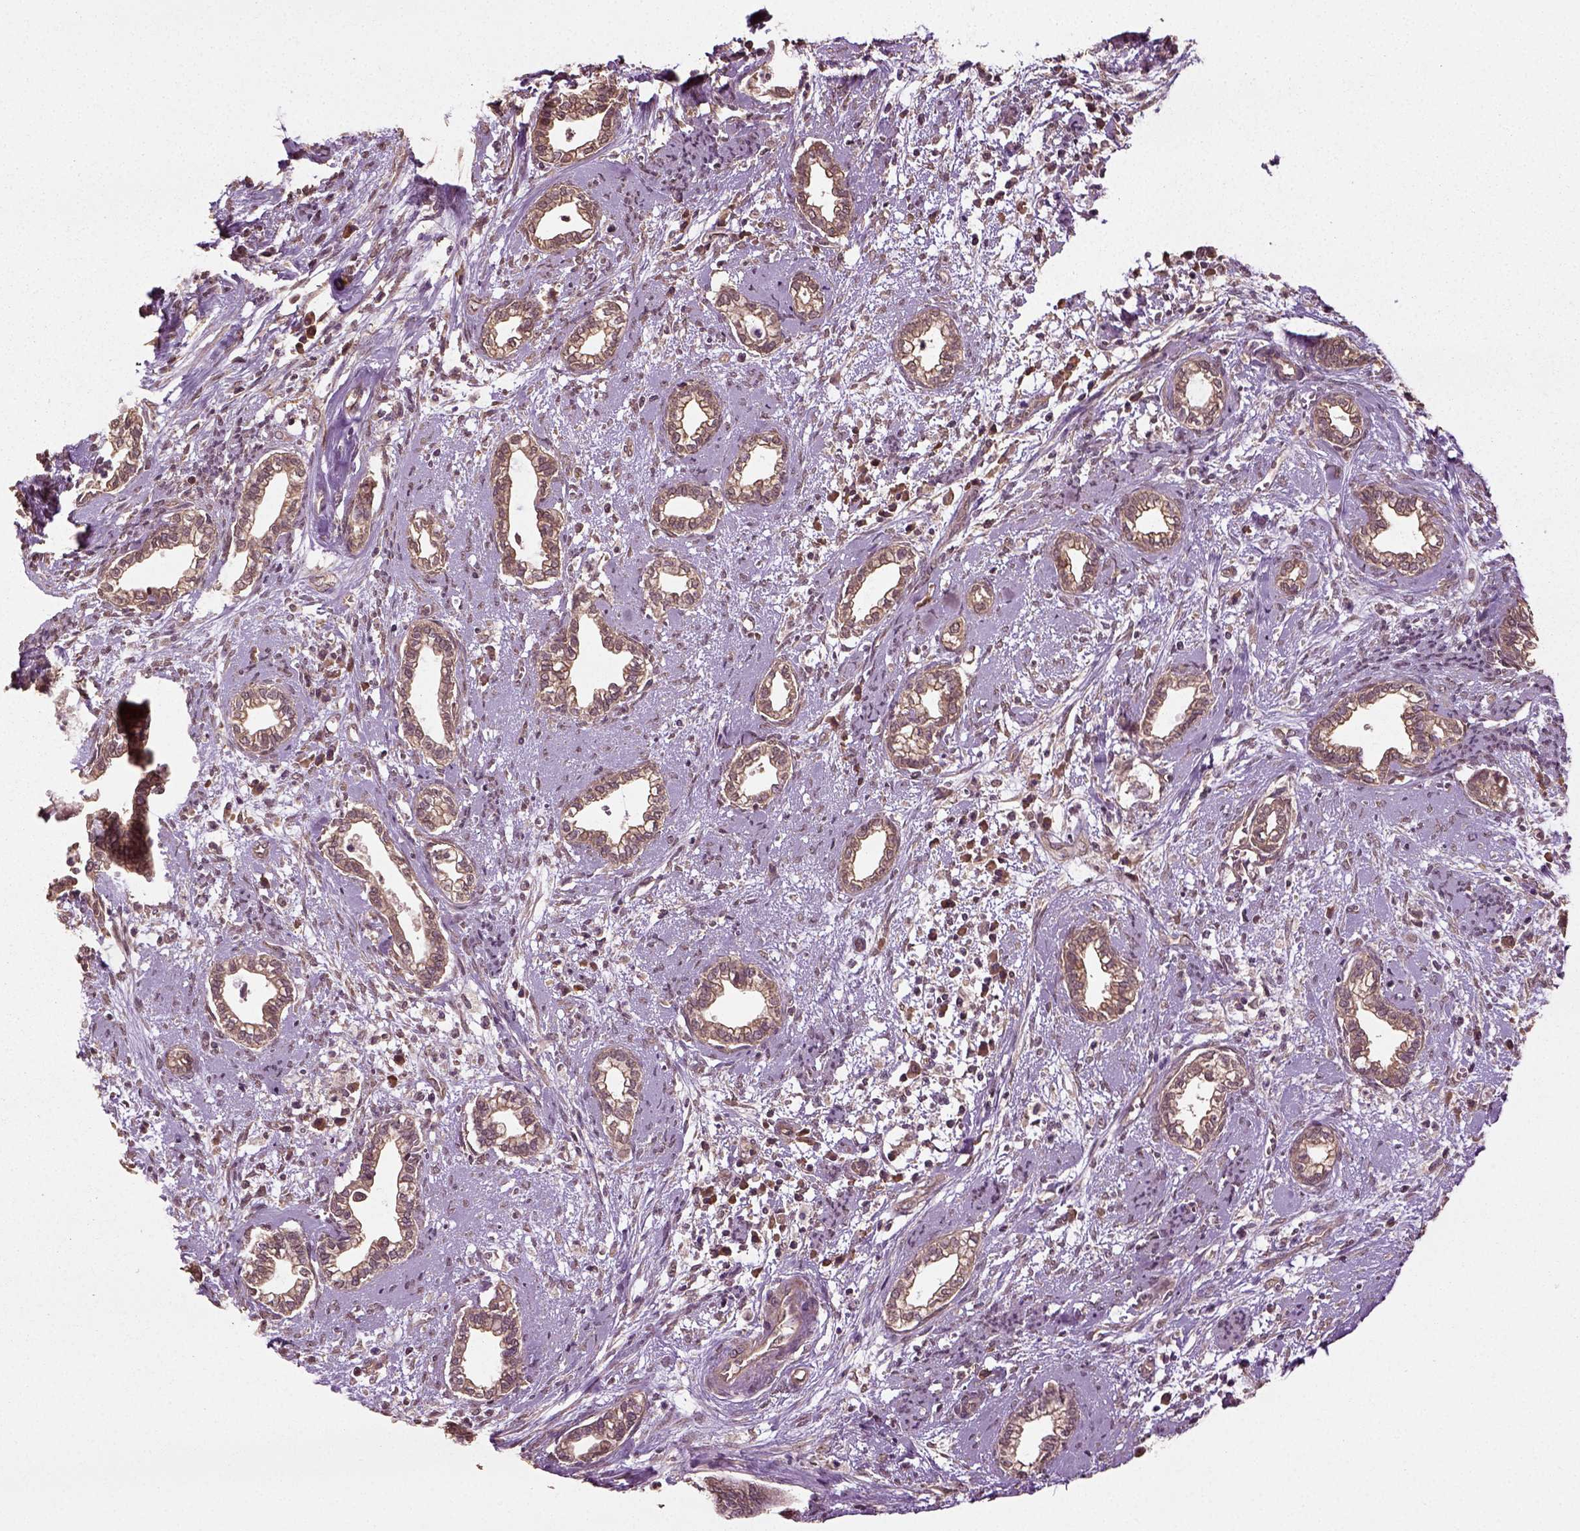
{"staining": {"intensity": "weak", "quantity": ">75%", "location": "cytoplasmic/membranous"}, "tissue": "cervical cancer", "cell_type": "Tumor cells", "image_type": "cancer", "snomed": [{"axis": "morphology", "description": "Adenocarcinoma, NOS"}, {"axis": "topography", "description": "Cervix"}], "caption": "IHC of cervical cancer (adenocarcinoma) demonstrates low levels of weak cytoplasmic/membranous expression in approximately >75% of tumor cells.", "gene": "ERV3-1", "patient": {"sex": "female", "age": 62}}